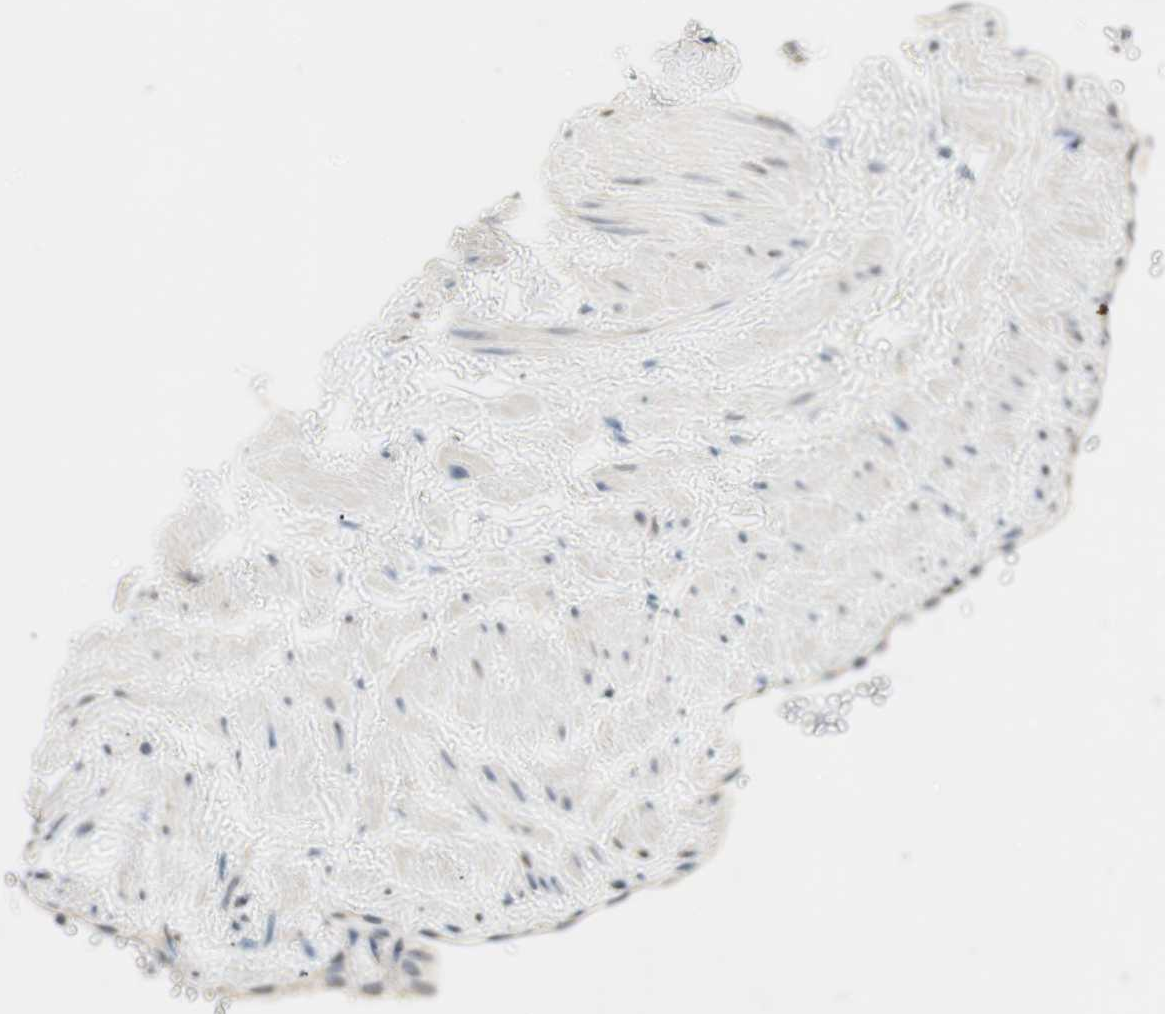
{"staining": {"intensity": "negative", "quantity": "none", "location": "none"}, "tissue": "adipose tissue", "cell_type": "Adipocytes", "image_type": "normal", "snomed": [{"axis": "morphology", "description": "Normal tissue, NOS"}, {"axis": "topography", "description": "Soft tissue"}, {"axis": "topography", "description": "Vascular tissue"}], "caption": "High magnification brightfield microscopy of unremarkable adipose tissue stained with DAB (3,3'-diaminobenzidine) (brown) and counterstained with hematoxylin (blue): adipocytes show no significant positivity. (Brightfield microscopy of DAB (3,3'-diaminobenzidine) immunohistochemistry (IHC) at high magnification).", "gene": "SERPINB5", "patient": {"sex": "female", "age": 35}}